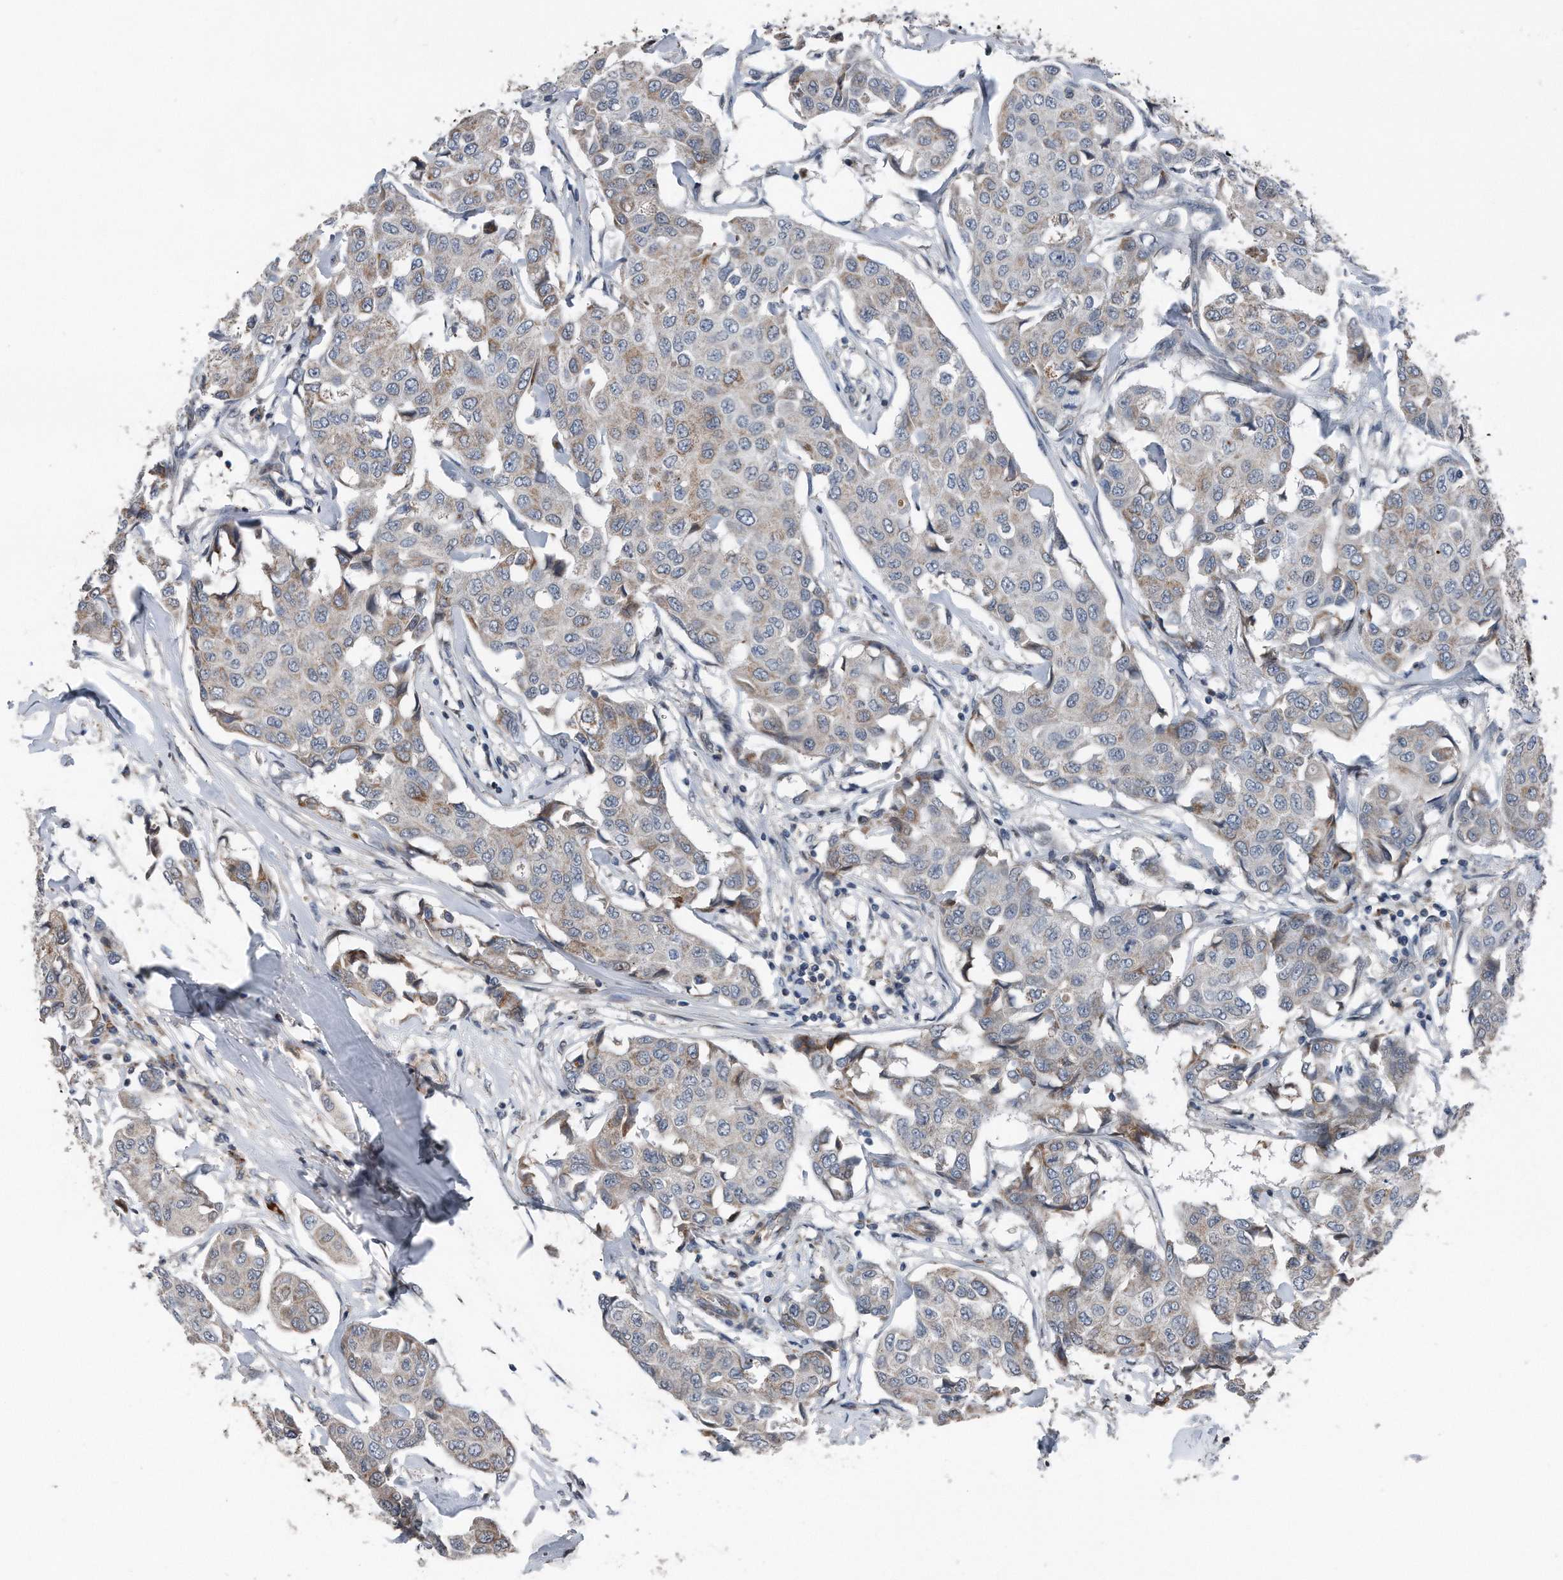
{"staining": {"intensity": "weak", "quantity": "<25%", "location": "cytoplasmic/membranous"}, "tissue": "breast cancer", "cell_type": "Tumor cells", "image_type": "cancer", "snomed": [{"axis": "morphology", "description": "Duct carcinoma"}, {"axis": "topography", "description": "Breast"}], "caption": "Tumor cells show no significant positivity in breast cancer (infiltrating ductal carcinoma).", "gene": "DST", "patient": {"sex": "female", "age": 80}}